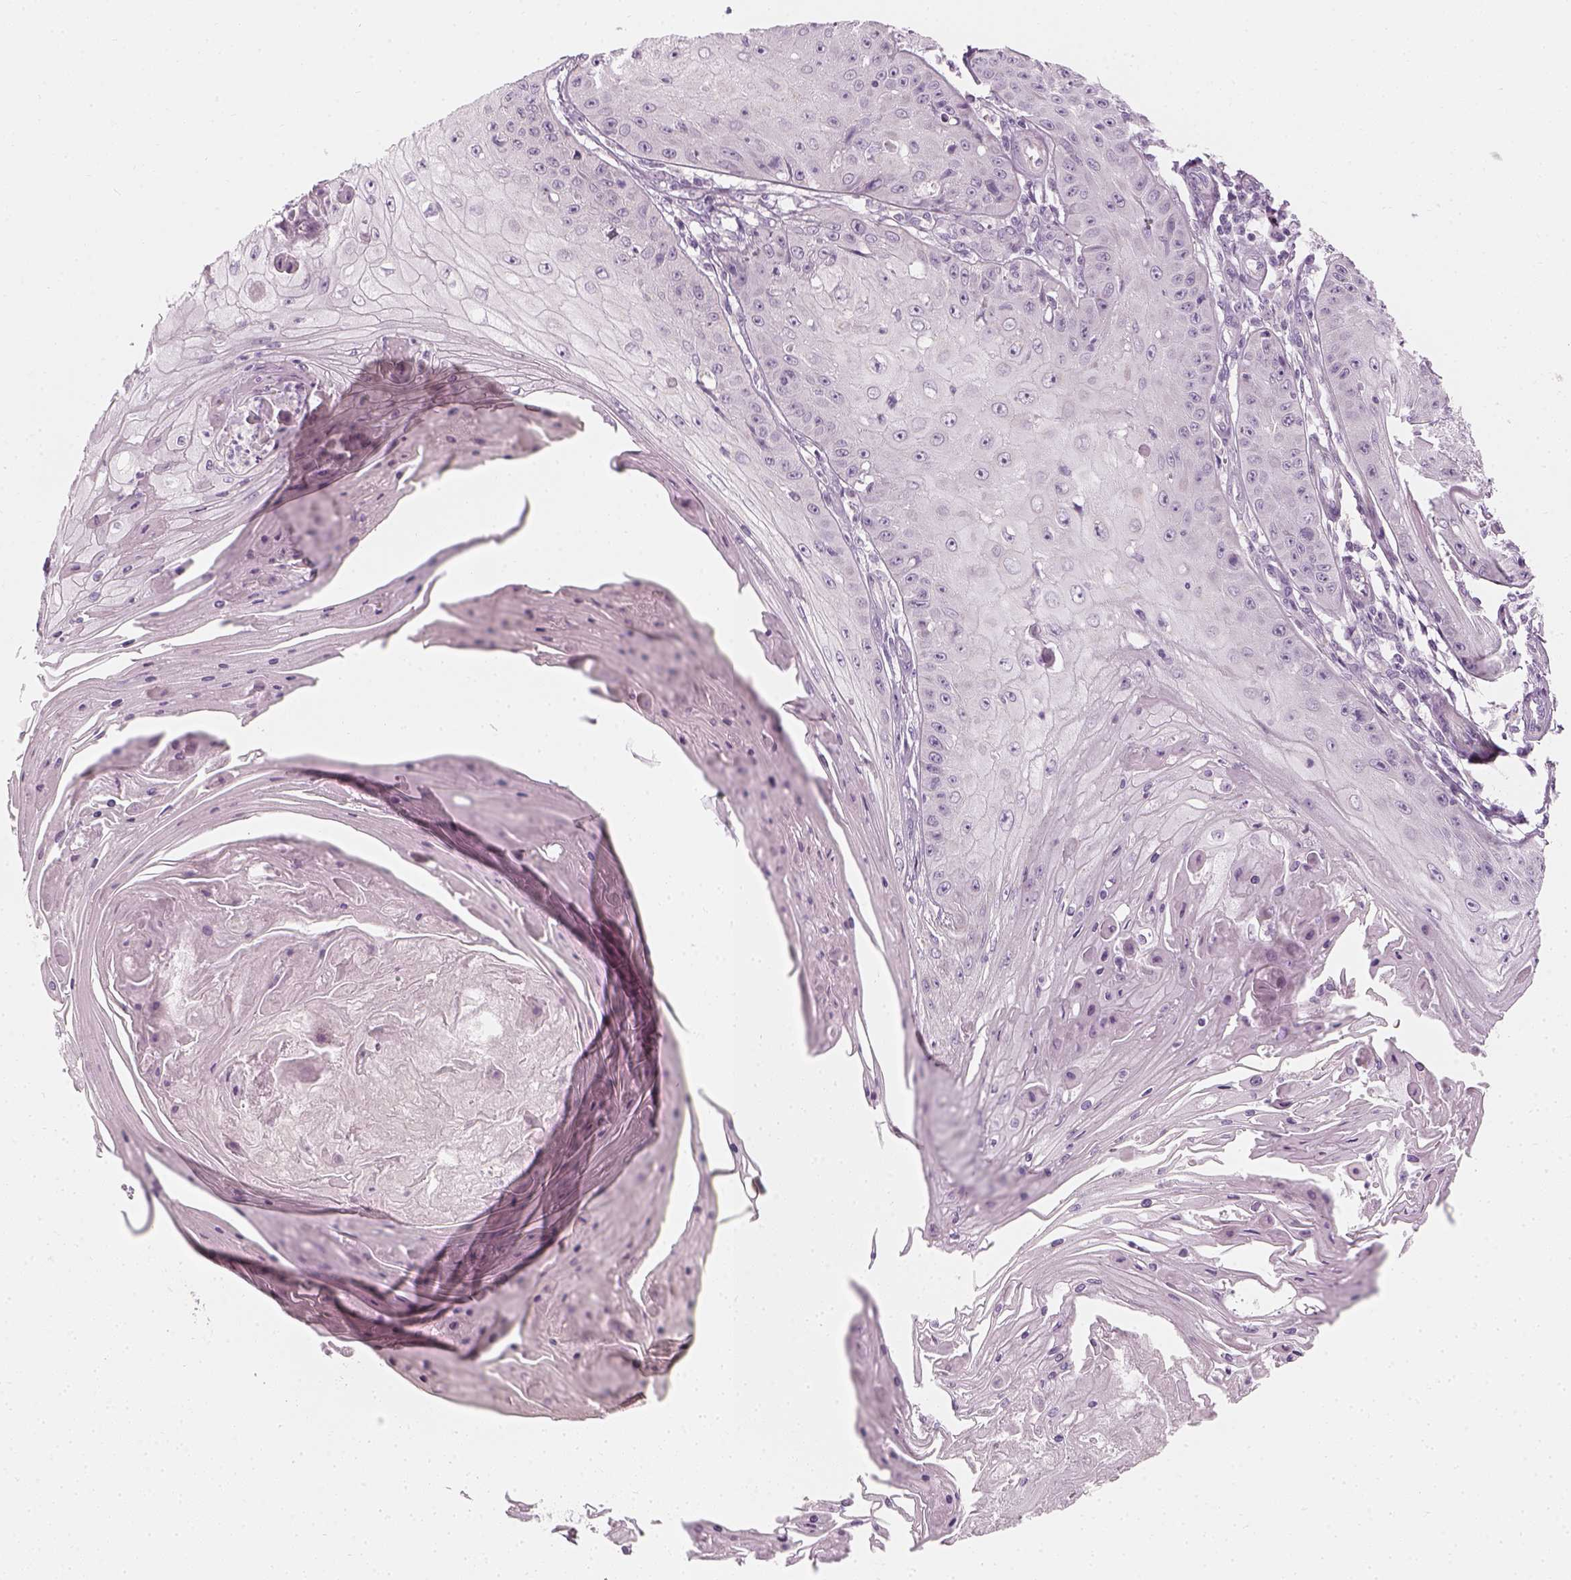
{"staining": {"intensity": "negative", "quantity": "none", "location": "none"}, "tissue": "skin cancer", "cell_type": "Tumor cells", "image_type": "cancer", "snomed": [{"axis": "morphology", "description": "Squamous cell carcinoma, NOS"}, {"axis": "topography", "description": "Skin"}], "caption": "The image displays no staining of tumor cells in squamous cell carcinoma (skin). (DAB (3,3'-diaminobenzidine) immunohistochemistry (IHC) visualized using brightfield microscopy, high magnification).", "gene": "PRAME", "patient": {"sex": "male", "age": 70}}